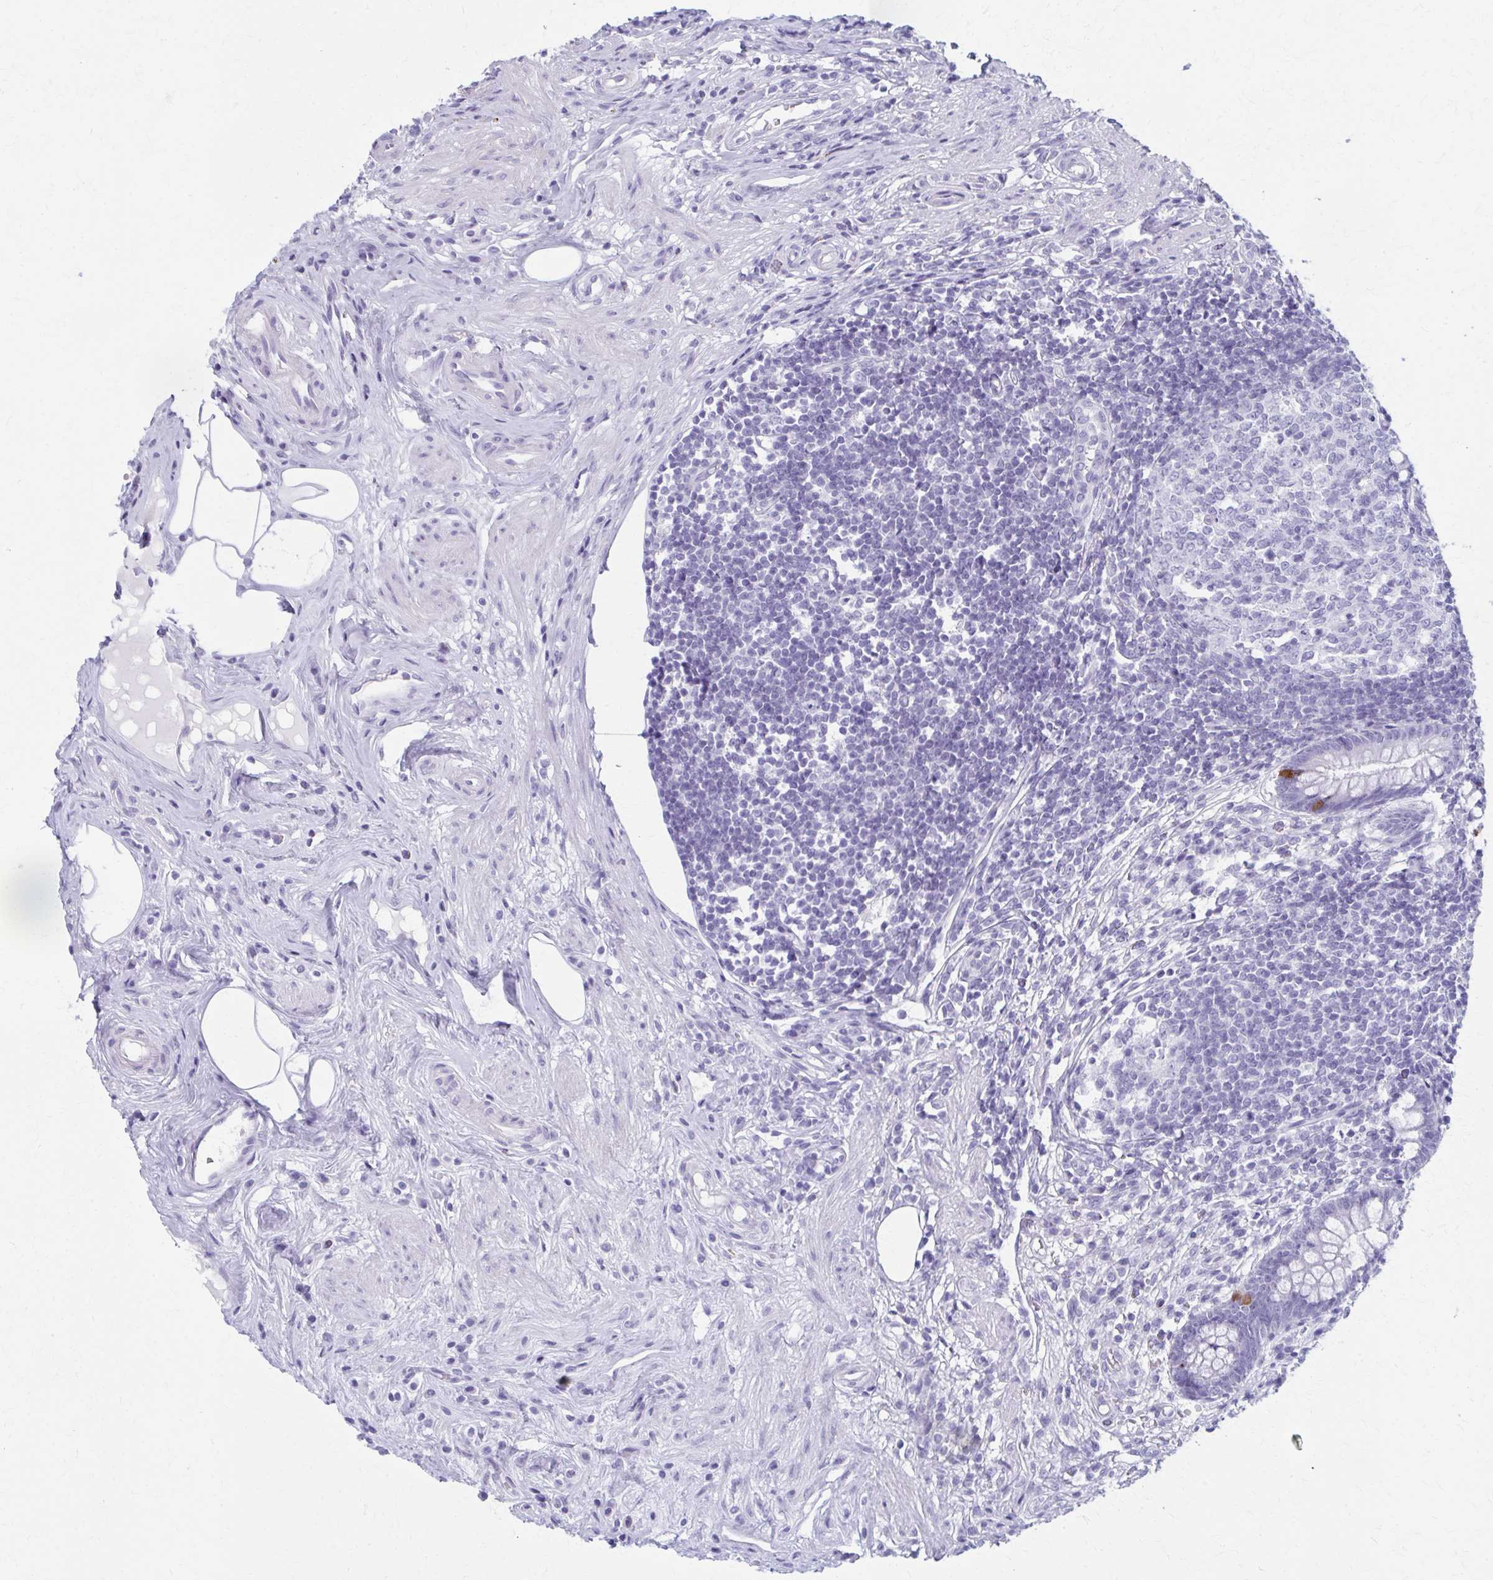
{"staining": {"intensity": "moderate", "quantity": "<25%", "location": "cytoplasmic/membranous"}, "tissue": "appendix", "cell_type": "Glandular cells", "image_type": "normal", "snomed": [{"axis": "morphology", "description": "Normal tissue, NOS"}, {"axis": "topography", "description": "Appendix"}], "caption": "Protein staining displays moderate cytoplasmic/membranous expression in about <25% of glandular cells in normal appendix.", "gene": "MPLKIP", "patient": {"sex": "female", "age": 56}}